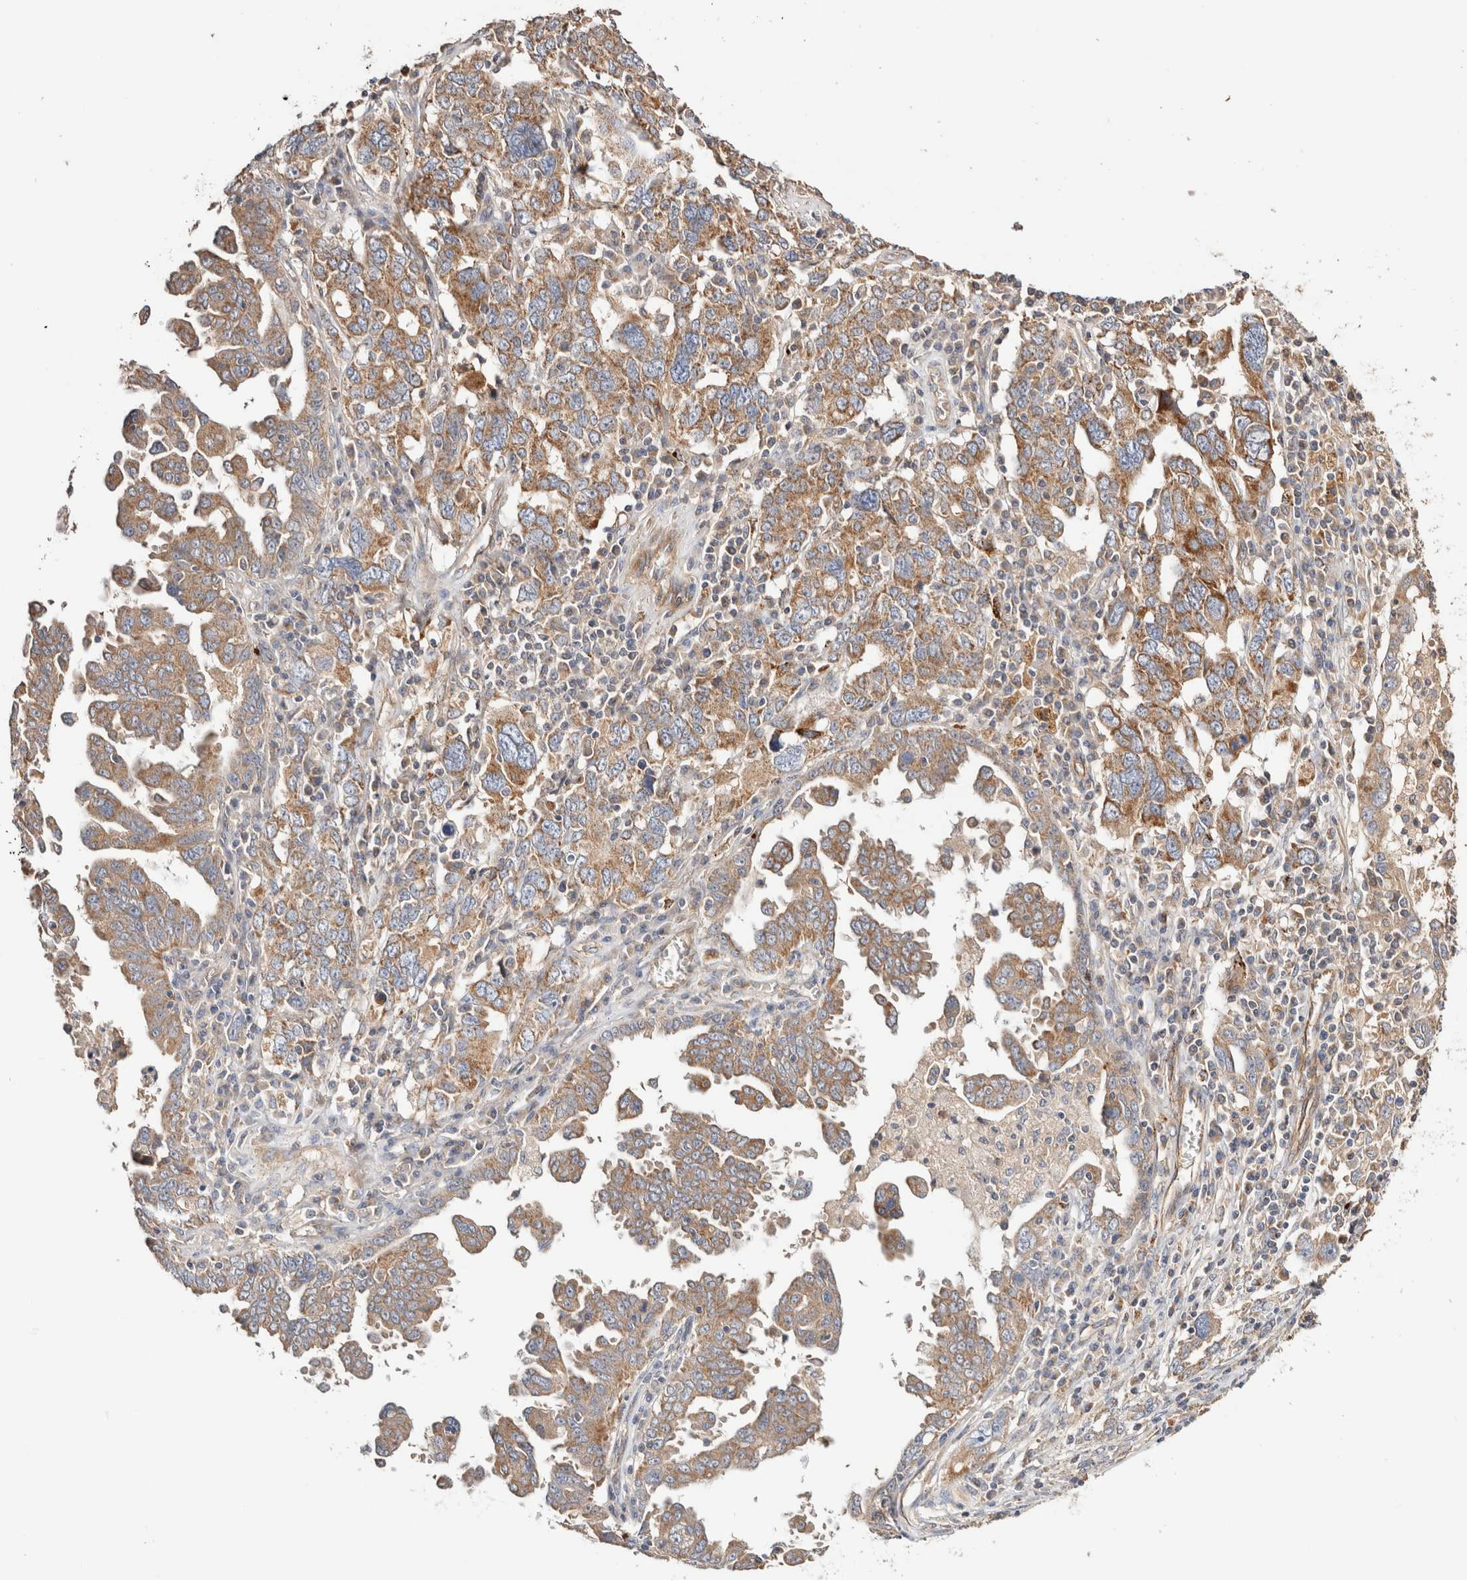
{"staining": {"intensity": "moderate", "quantity": ">75%", "location": "cytoplasmic/membranous"}, "tissue": "ovarian cancer", "cell_type": "Tumor cells", "image_type": "cancer", "snomed": [{"axis": "morphology", "description": "Carcinoma, endometroid"}, {"axis": "topography", "description": "Ovary"}], "caption": "Brown immunohistochemical staining in ovarian endometroid carcinoma demonstrates moderate cytoplasmic/membranous positivity in approximately >75% of tumor cells.", "gene": "B3GNTL1", "patient": {"sex": "female", "age": 62}}